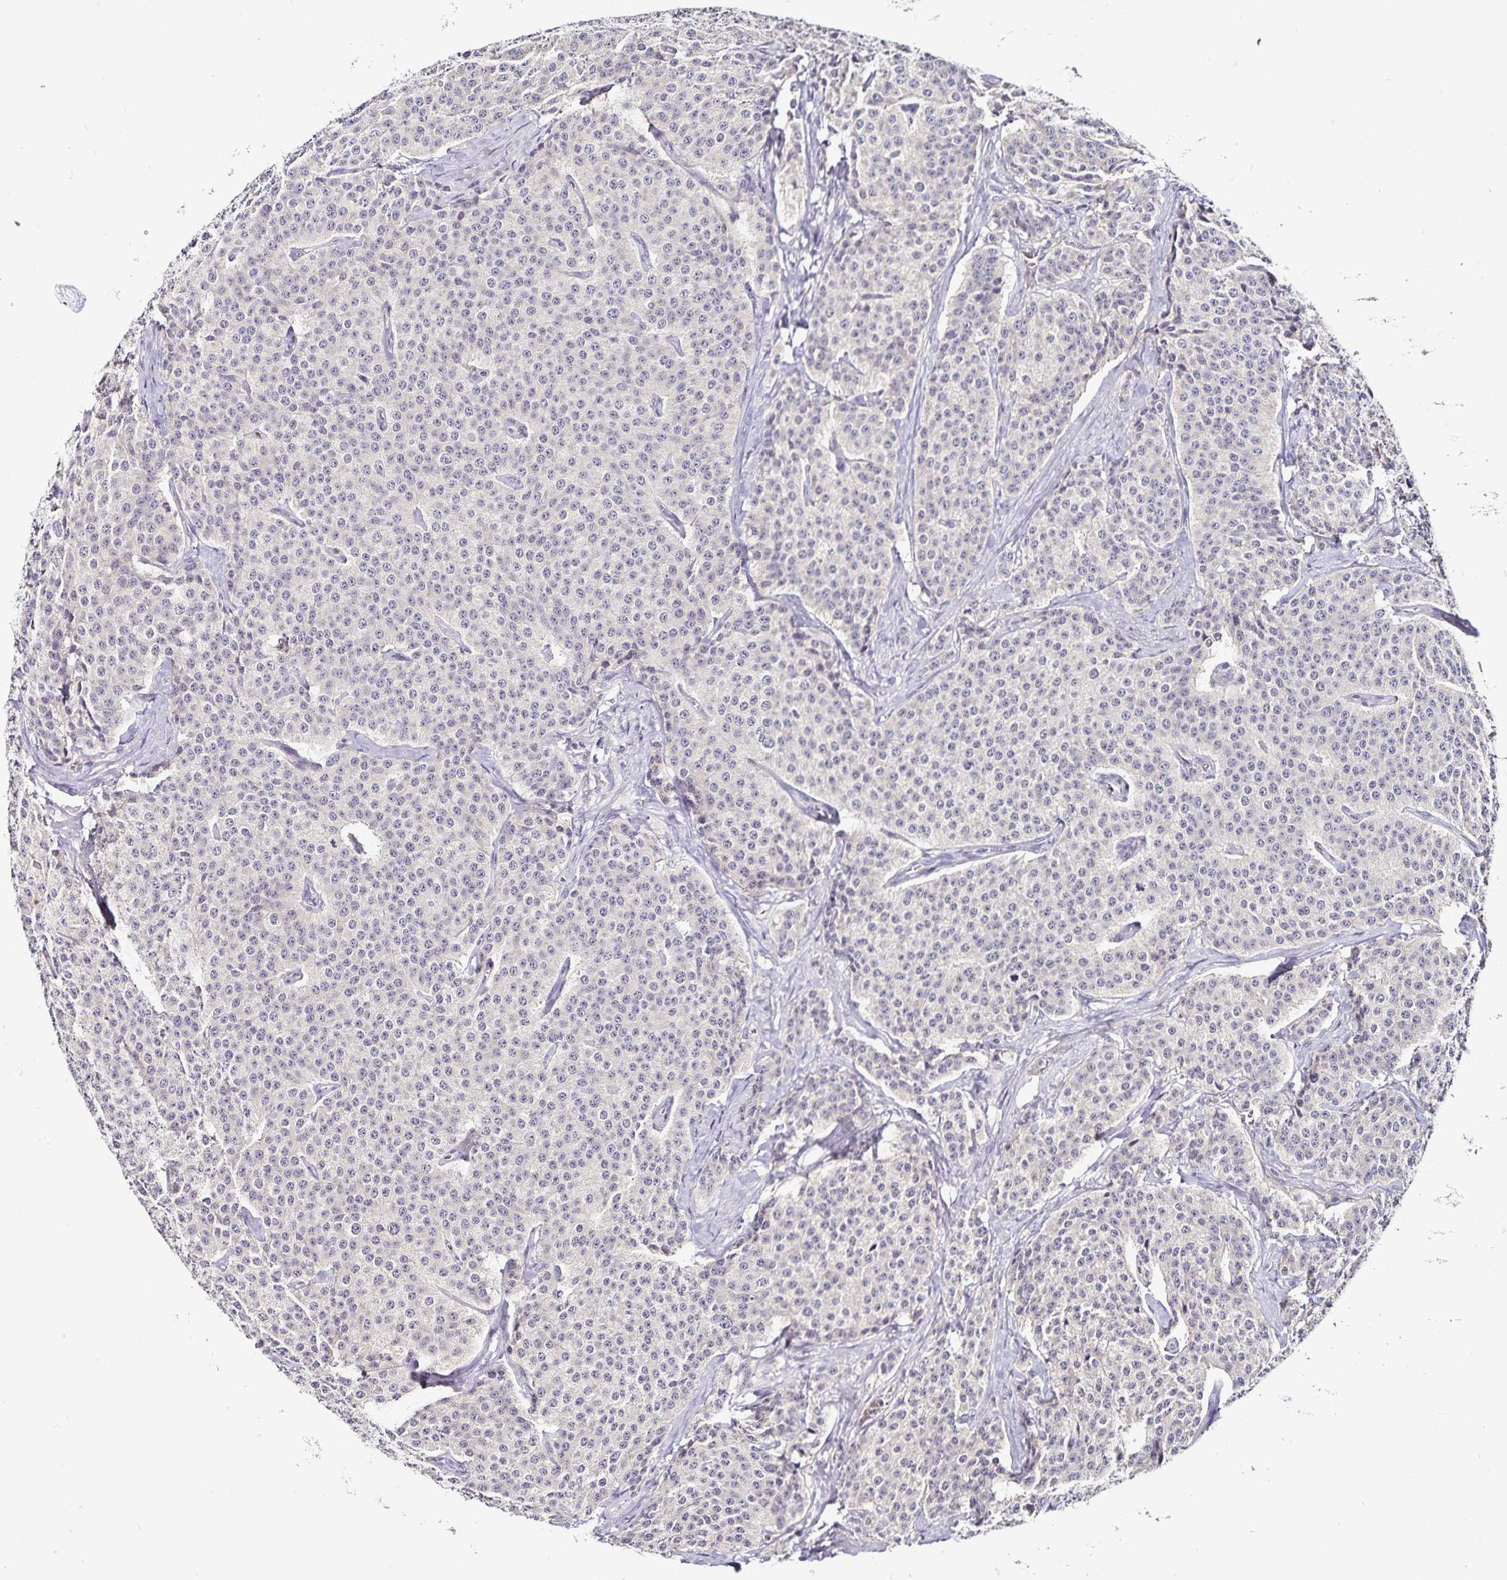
{"staining": {"intensity": "negative", "quantity": "none", "location": "none"}, "tissue": "carcinoid", "cell_type": "Tumor cells", "image_type": "cancer", "snomed": [{"axis": "morphology", "description": "Carcinoid, malignant, NOS"}, {"axis": "topography", "description": "Small intestine"}], "caption": "DAB (3,3'-diaminobenzidine) immunohistochemical staining of carcinoid shows no significant expression in tumor cells.", "gene": "ACSL5", "patient": {"sex": "female", "age": 64}}